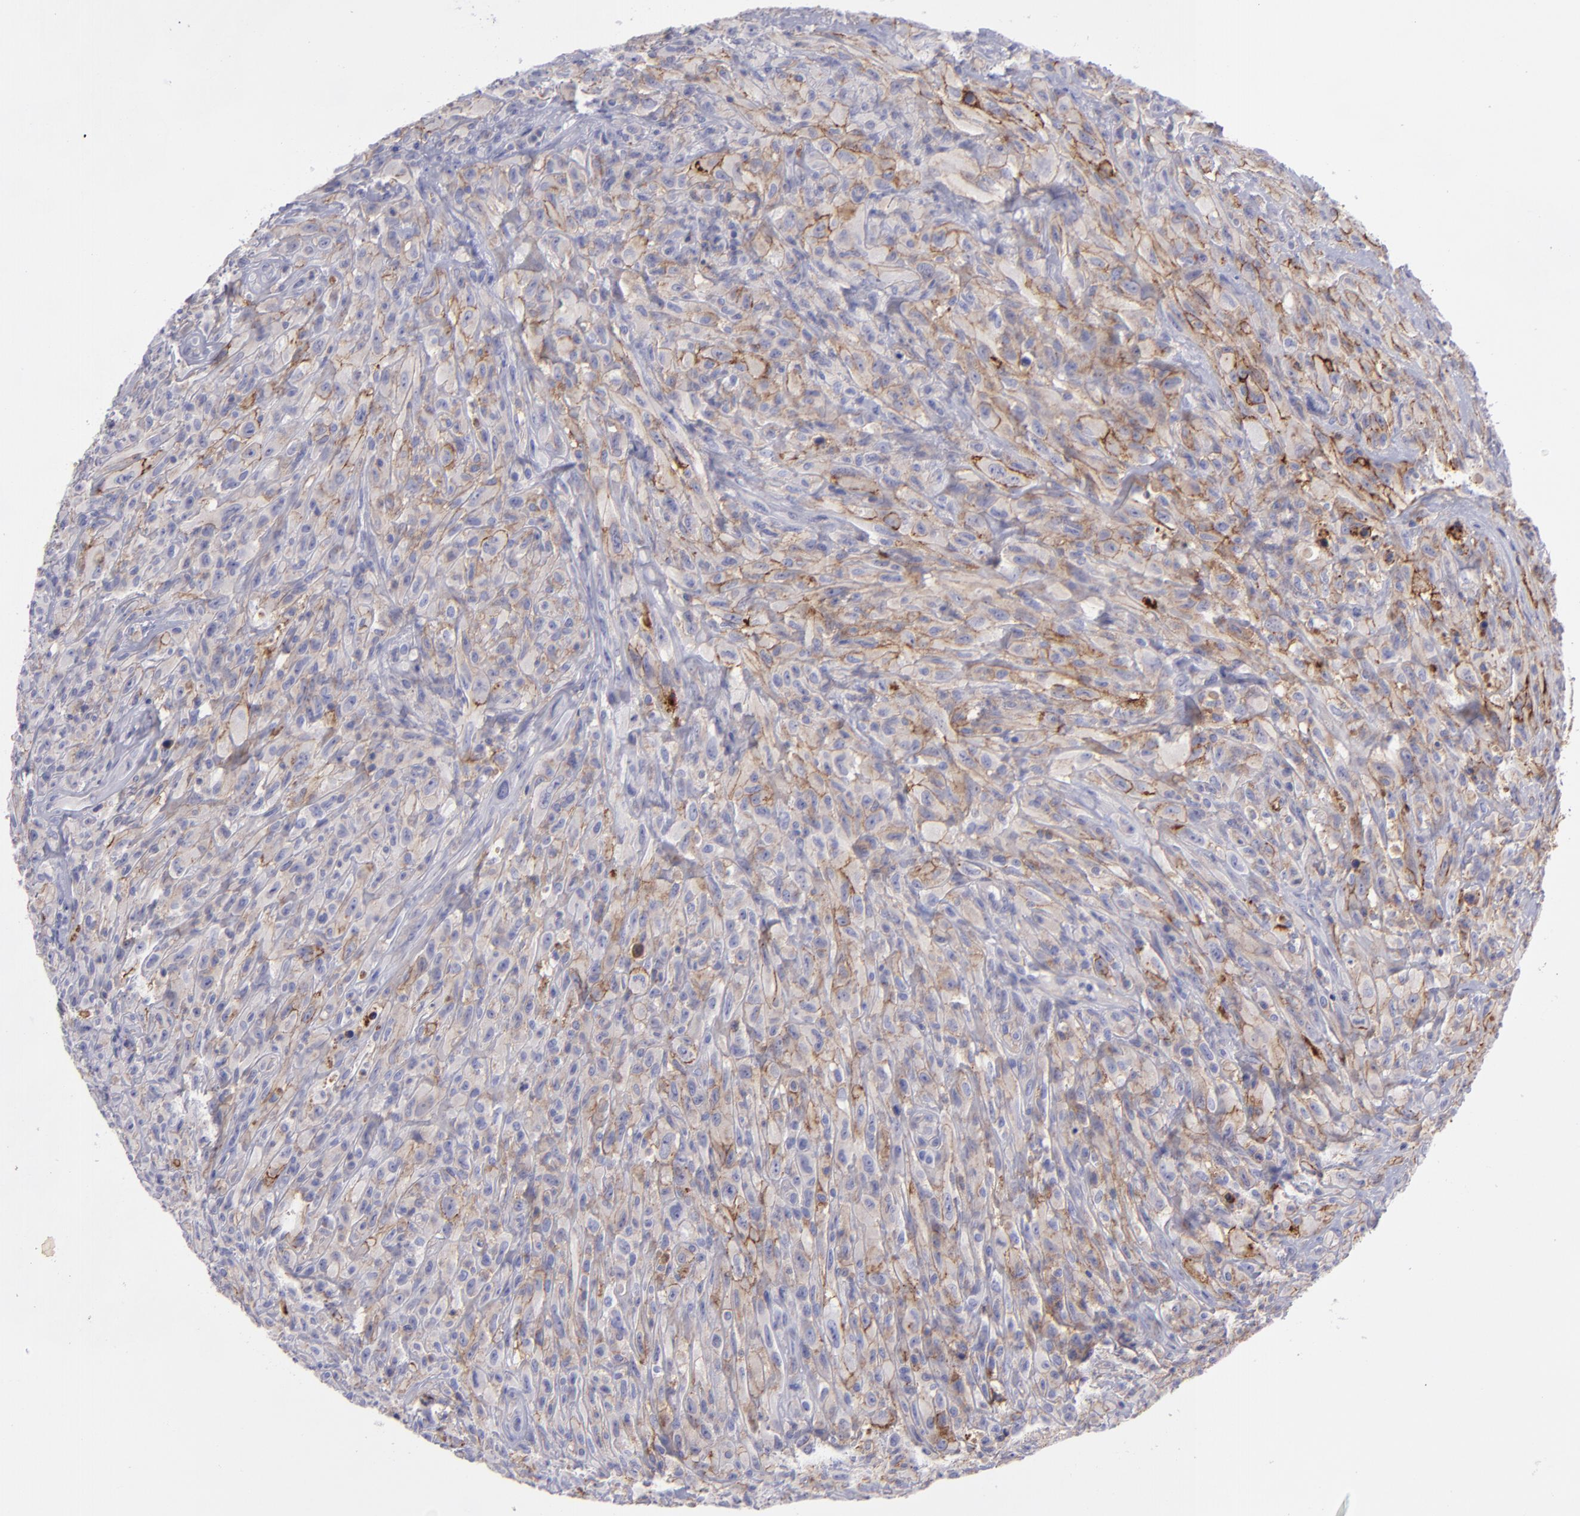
{"staining": {"intensity": "moderate", "quantity": "25%-75%", "location": "cytoplasmic/membranous"}, "tissue": "glioma", "cell_type": "Tumor cells", "image_type": "cancer", "snomed": [{"axis": "morphology", "description": "Glioma, malignant, High grade"}, {"axis": "topography", "description": "Brain"}], "caption": "An IHC micrograph of tumor tissue is shown. Protein staining in brown shows moderate cytoplasmic/membranous positivity in malignant glioma (high-grade) within tumor cells.", "gene": "BSG", "patient": {"sex": "male", "age": 48}}